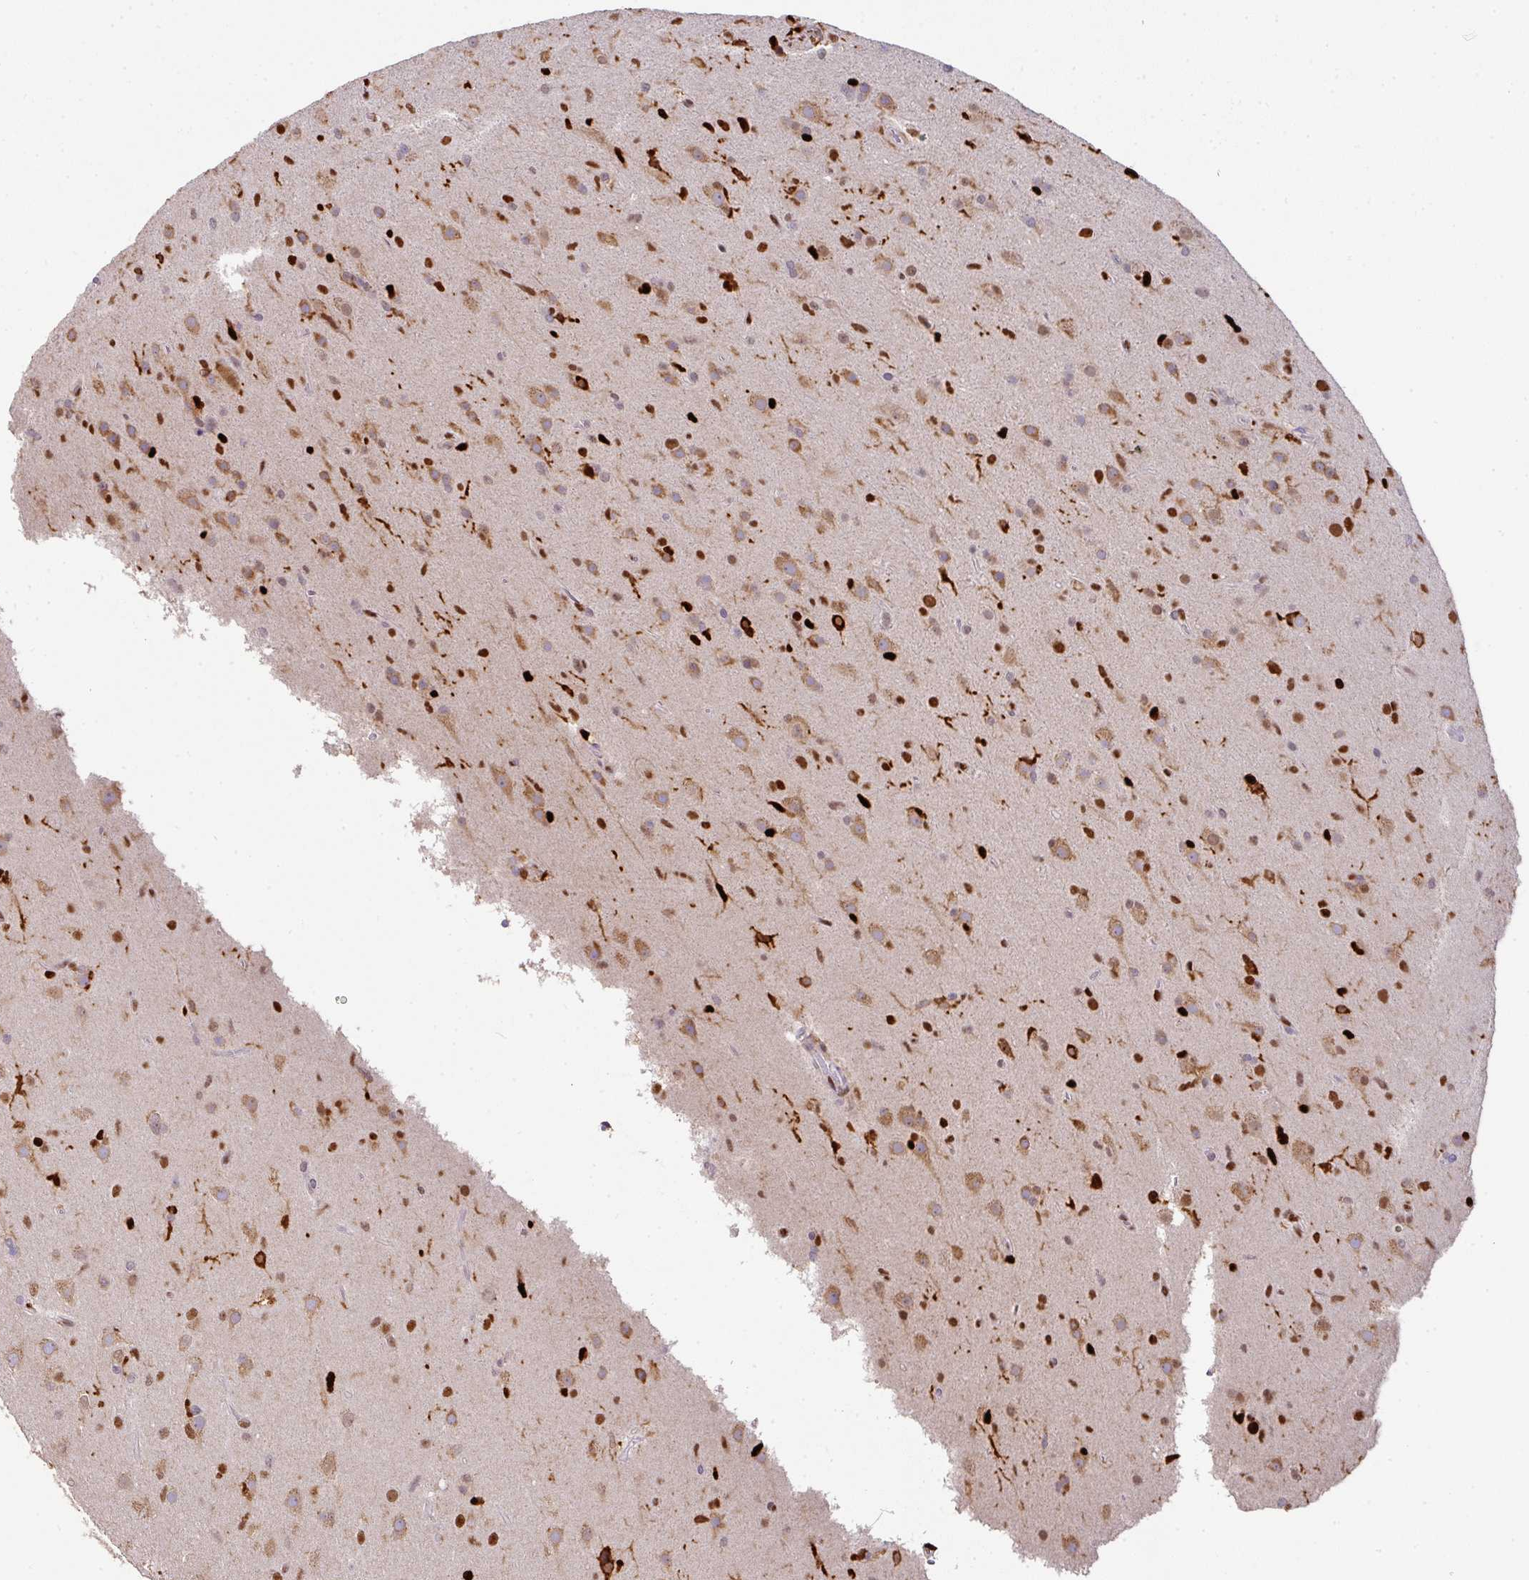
{"staining": {"intensity": "moderate", "quantity": "25%-75%", "location": "cytoplasmic/membranous,nuclear"}, "tissue": "glioma", "cell_type": "Tumor cells", "image_type": "cancer", "snomed": [{"axis": "morphology", "description": "Glioma, malignant, Low grade"}, {"axis": "topography", "description": "Brain"}], "caption": "The immunohistochemical stain shows moderate cytoplasmic/membranous and nuclear expression in tumor cells of low-grade glioma (malignant) tissue.", "gene": "SAMHD1", "patient": {"sex": "male", "age": 65}}